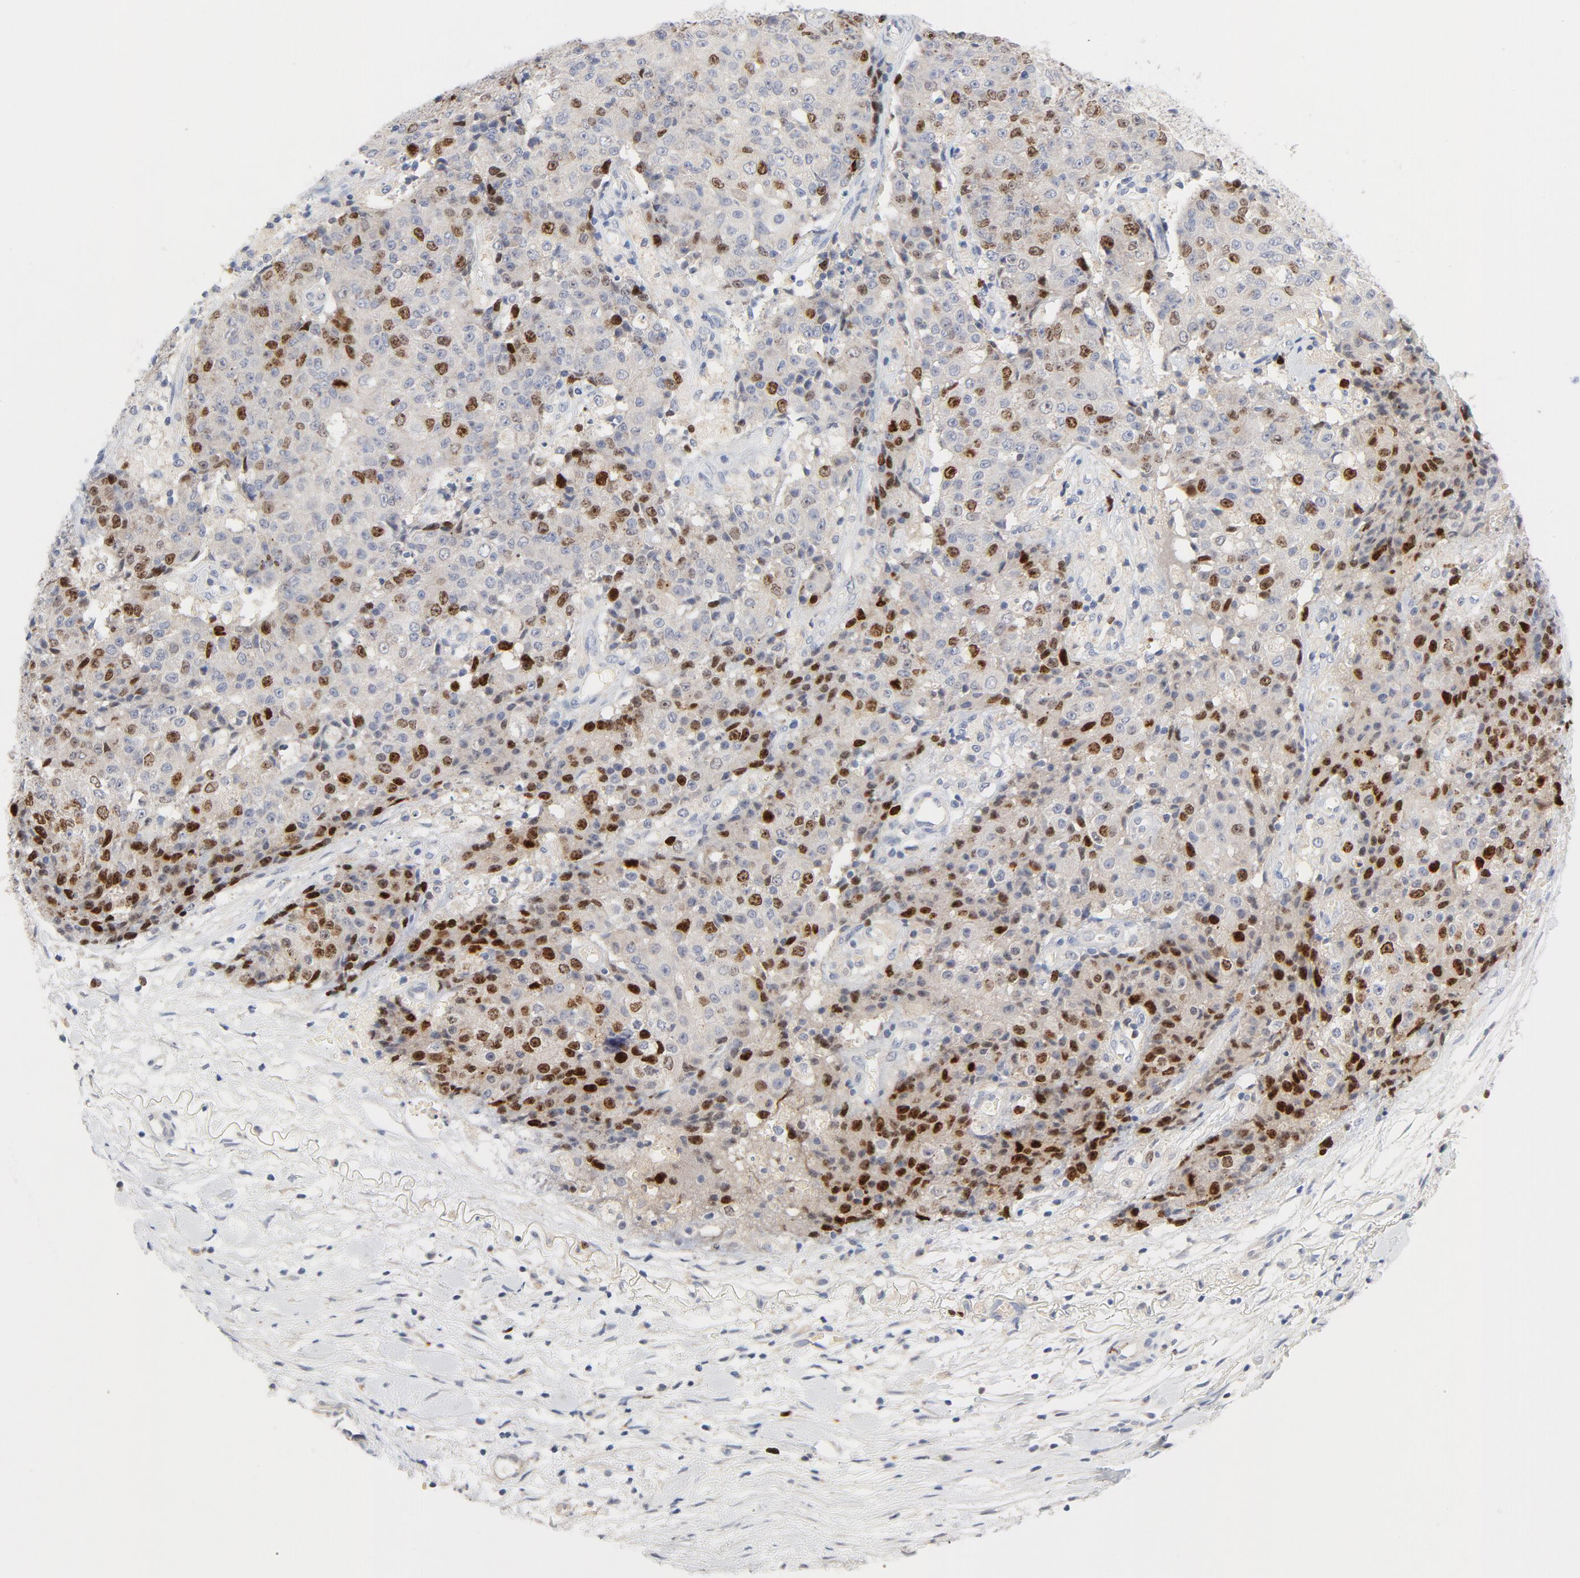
{"staining": {"intensity": "moderate", "quantity": "<25%", "location": "nuclear"}, "tissue": "ovarian cancer", "cell_type": "Tumor cells", "image_type": "cancer", "snomed": [{"axis": "morphology", "description": "Carcinoma, endometroid"}, {"axis": "topography", "description": "Ovary"}], "caption": "Immunohistochemical staining of human ovarian endometroid carcinoma reveals low levels of moderate nuclear protein expression in about <25% of tumor cells. Ihc stains the protein in brown and the nuclei are stained blue.", "gene": "BIRC5", "patient": {"sex": "female", "age": 42}}